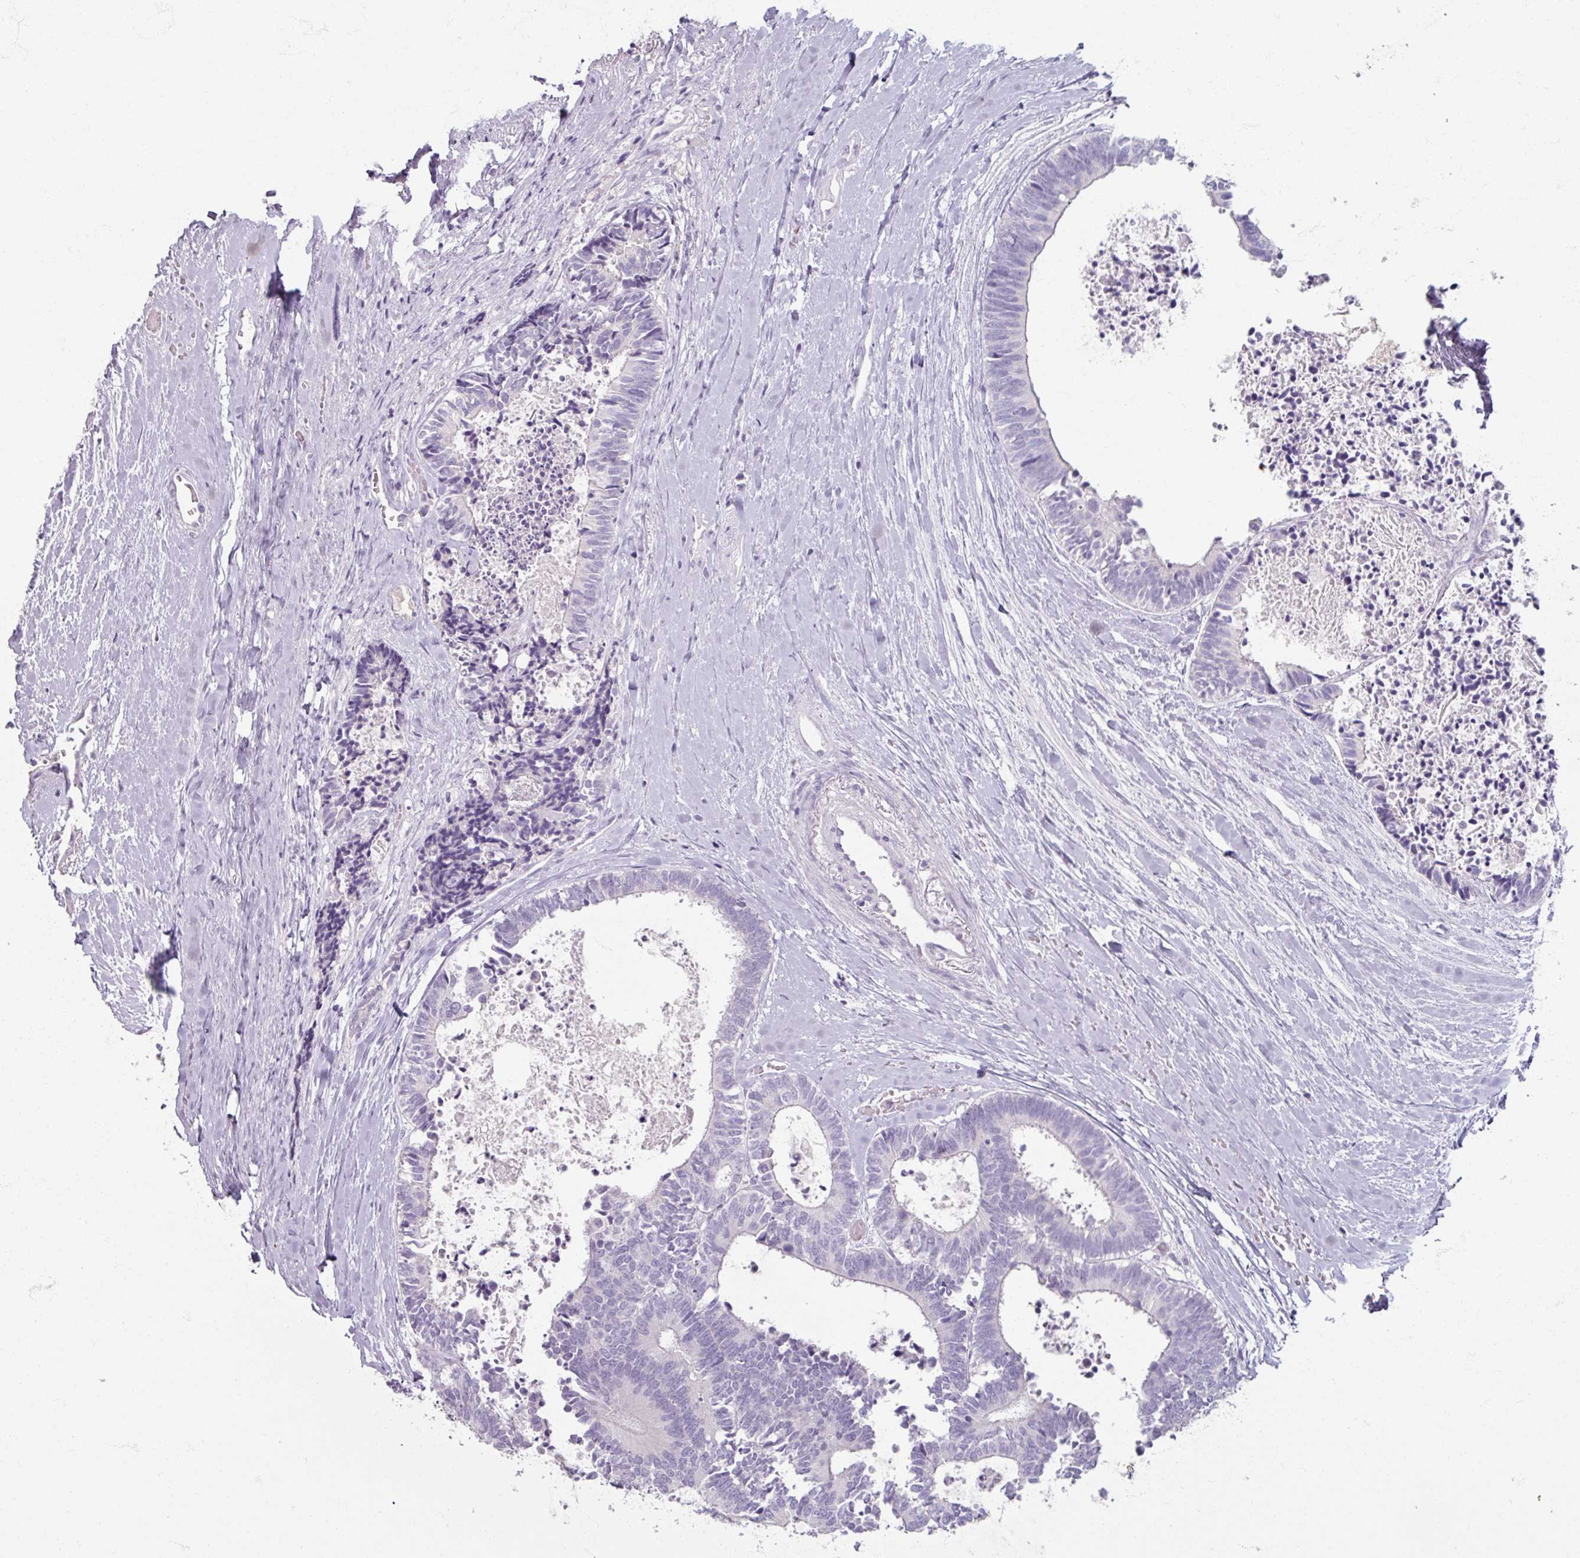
{"staining": {"intensity": "negative", "quantity": "none", "location": "none"}, "tissue": "colorectal cancer", "cell_type": "Tumor cells", "image_type": "cancer", "snomed": [{"axis": "morphology", "description": "Adenocarcinoma, NOS"}, {"axis": "topography", "description": "Colon"}, {"axis": "topography", "description": "Rectum"}], "caption": "The micrograph demonstrates no staining of tumor cells in colorectal adenocarcinoma. (DAB immunohistochemistry (IHC) visualized using brightfield microscopy, high magnification).", "gene": "TG", "patient": {"sex": "male", "age": 57}}